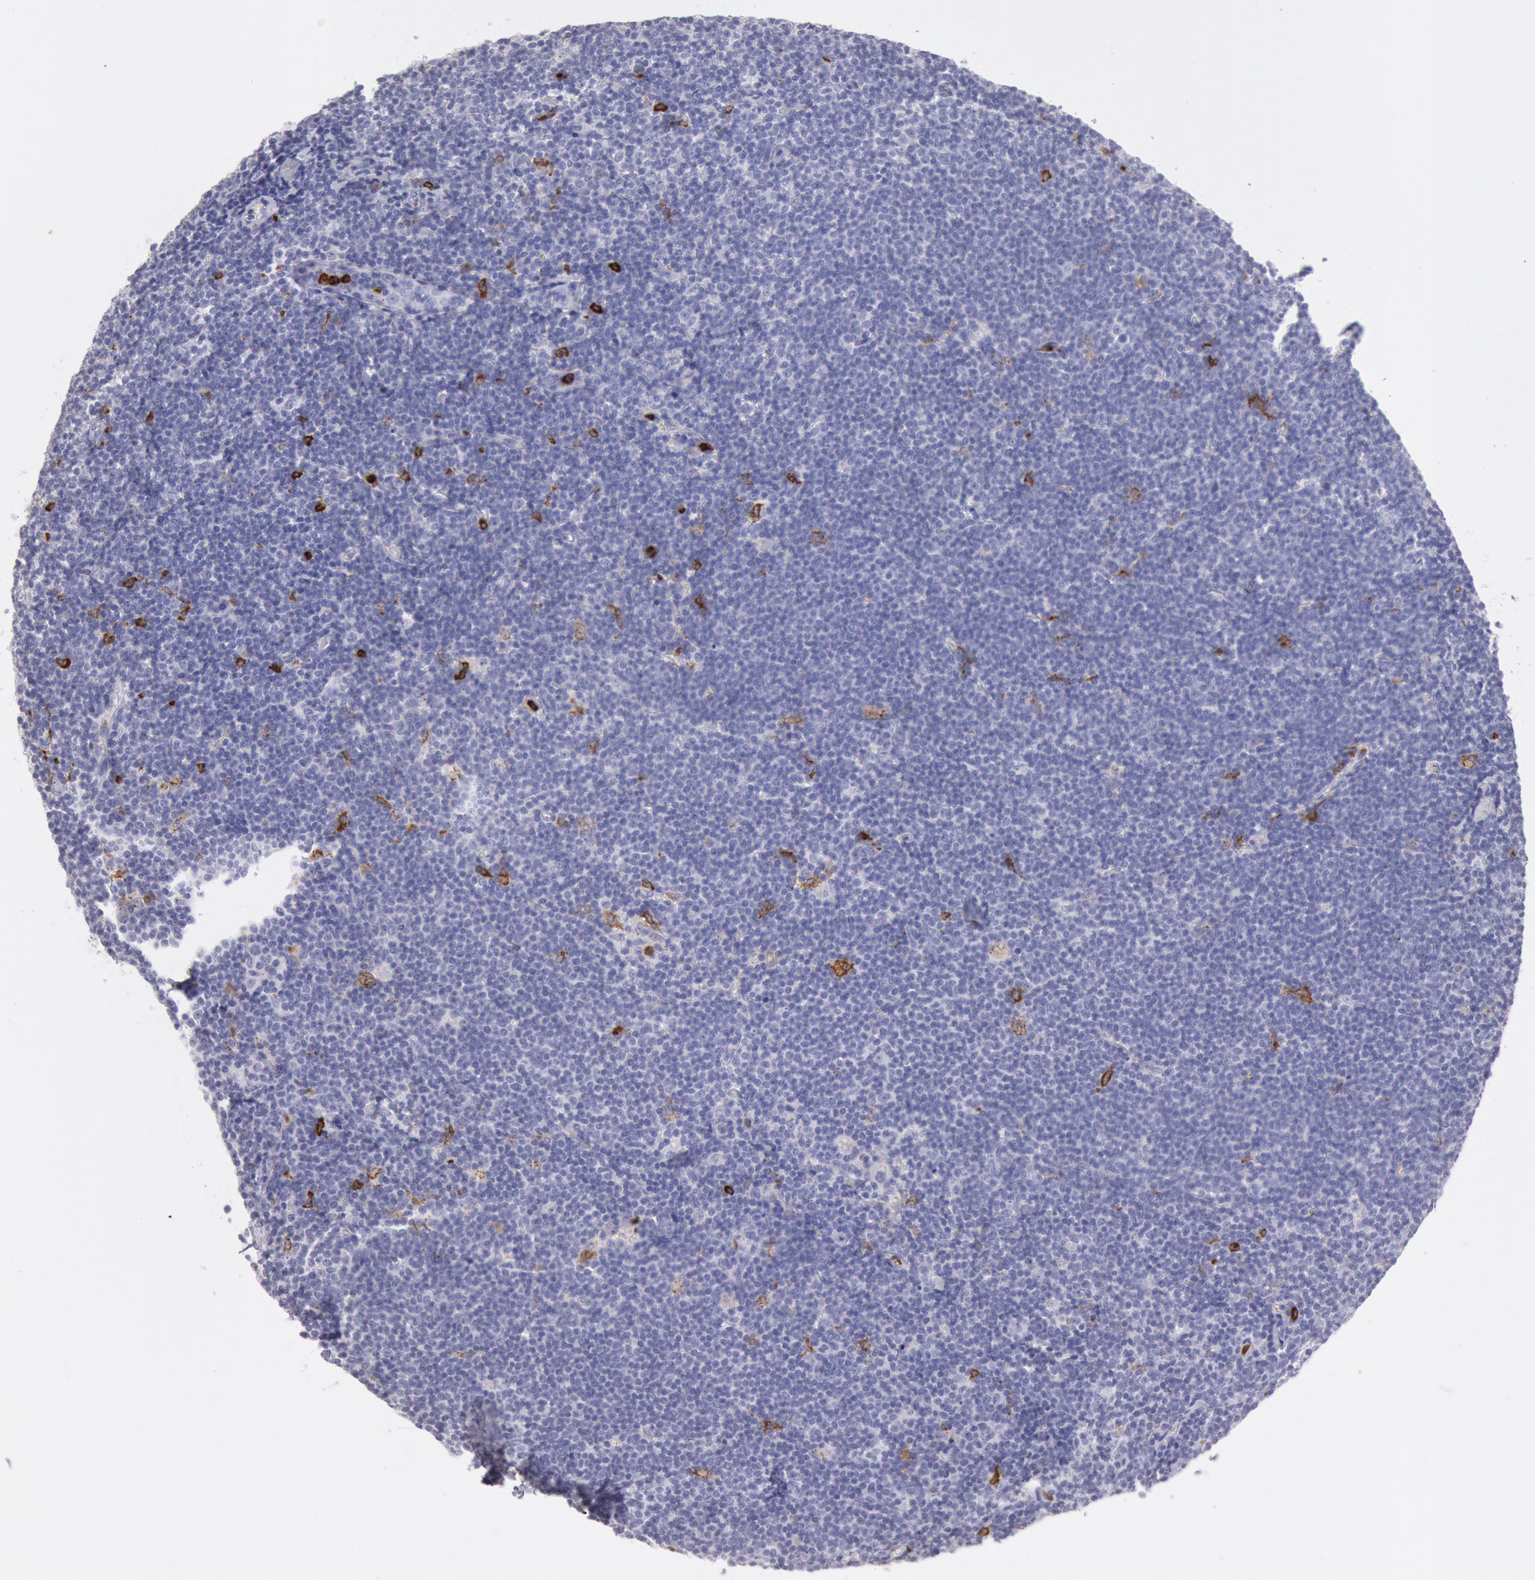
{"staining": {"intensity": "negative", "quantity": "none", "location": "none"}, "tissue": "lymphoma", "cell_type": "Tumor cells", "image_type": "cancer", "snomed": [{"axis": "morphology", "description": "Malignant lymphoma, non-Hodgkin's type, Low grade"}, {"axis": "topography", "description": "Lymph node"}], "caption": "DAB immunohistochemical staining of human lymphoma displays no significant staining in tumor cells. Nuclei are stained in blue.", "gene": "FCN1", "patient": {"sex": "male", "age": 65}}